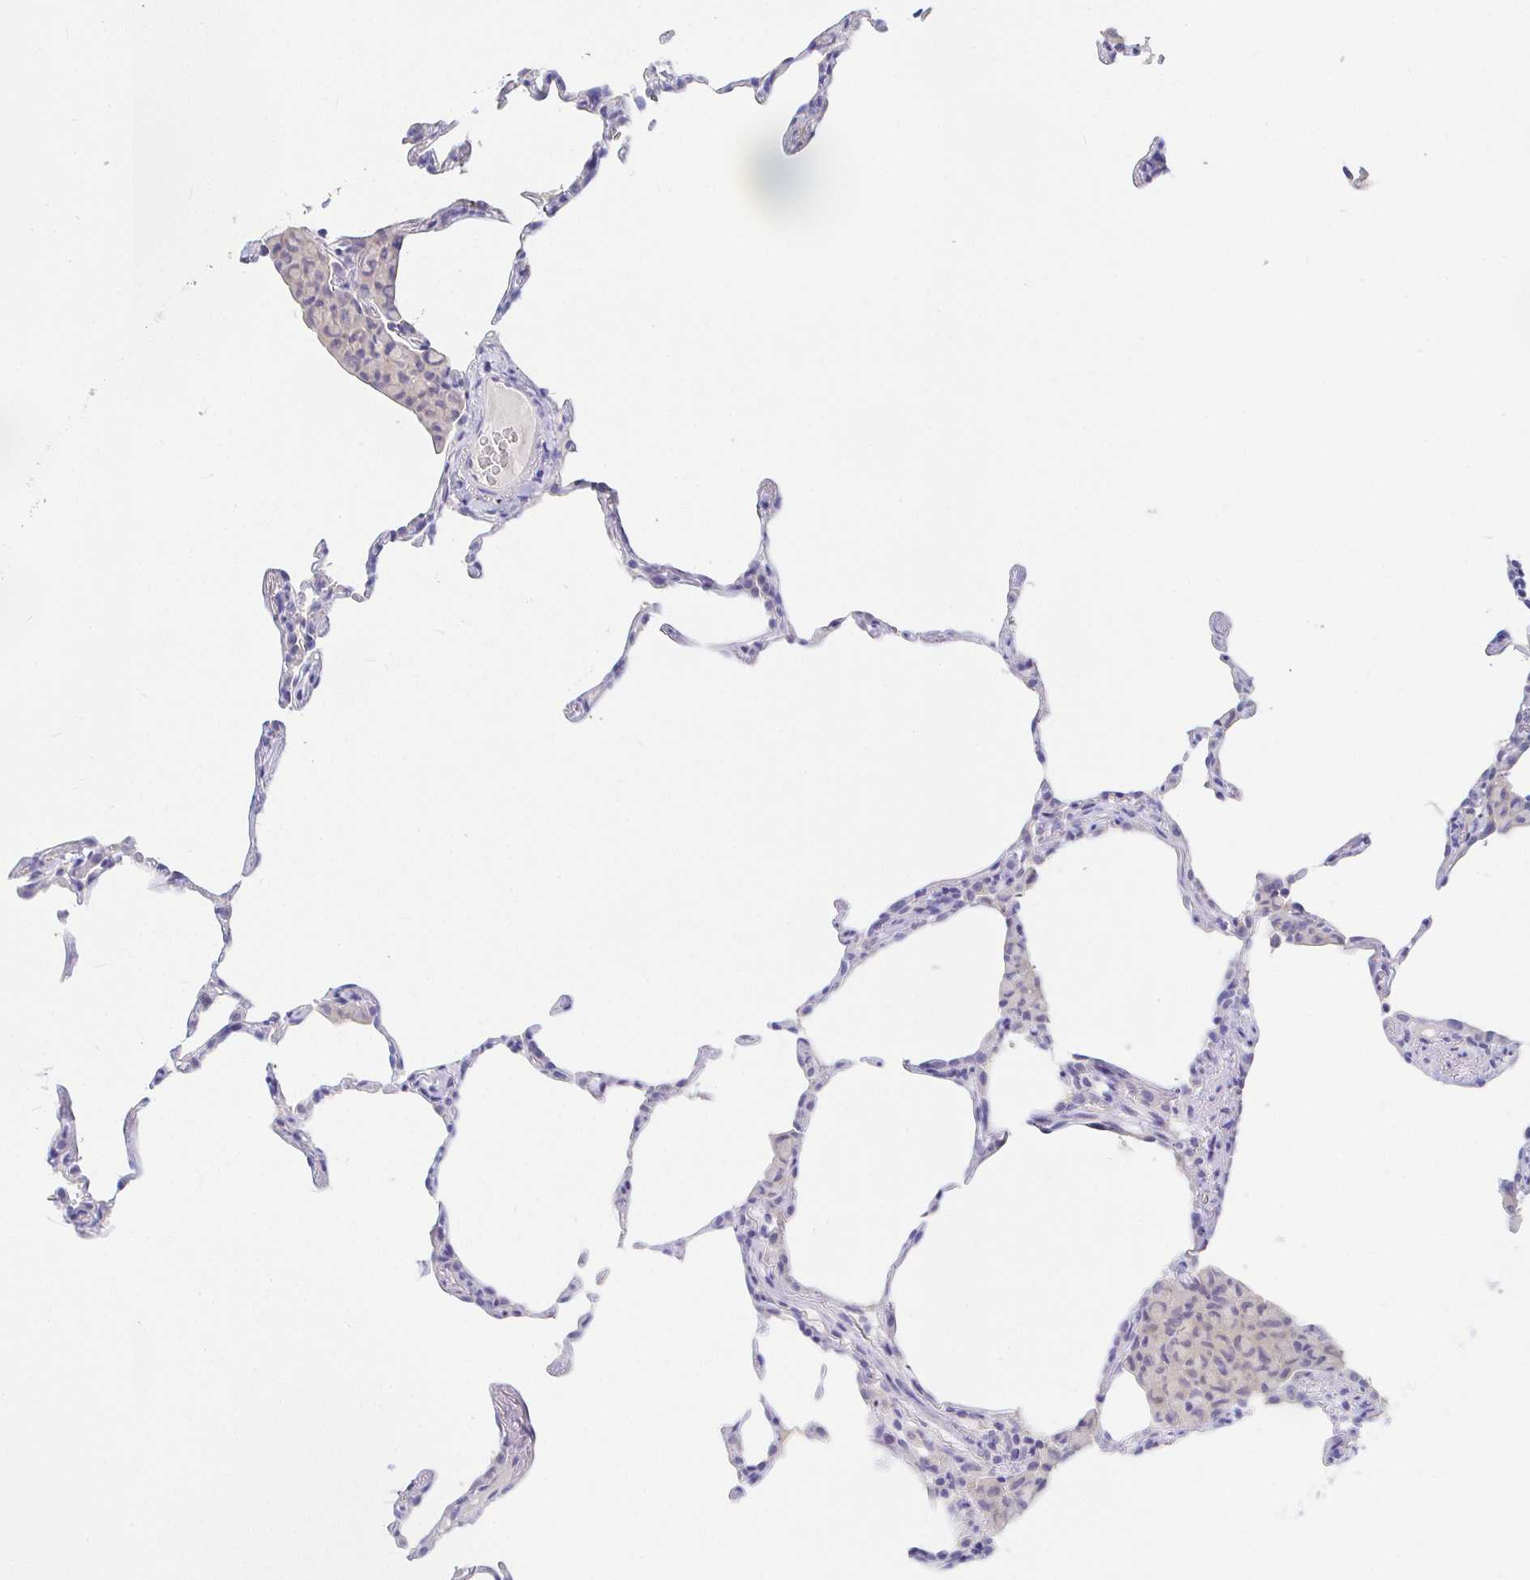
{"staining": {"intensity": "negative", "quantity": "none", "location": "none"}, "tissue": "lung", "cell_type": "Alveolar cells", "image_type": "normal", "snomed": [{"axis": "morphology", "description": "Normal tissue, NOS"}, {"axis": "topography", "description": "Lung"}], "caption": "DAB immunohistochemical staining of unremarkable lung displays no significant expression in alveolar cells. (DAB IHC with hematoxylin counter stain).", "gene": "PDE6B", "patient": {"sex": "female", "age": 57}}